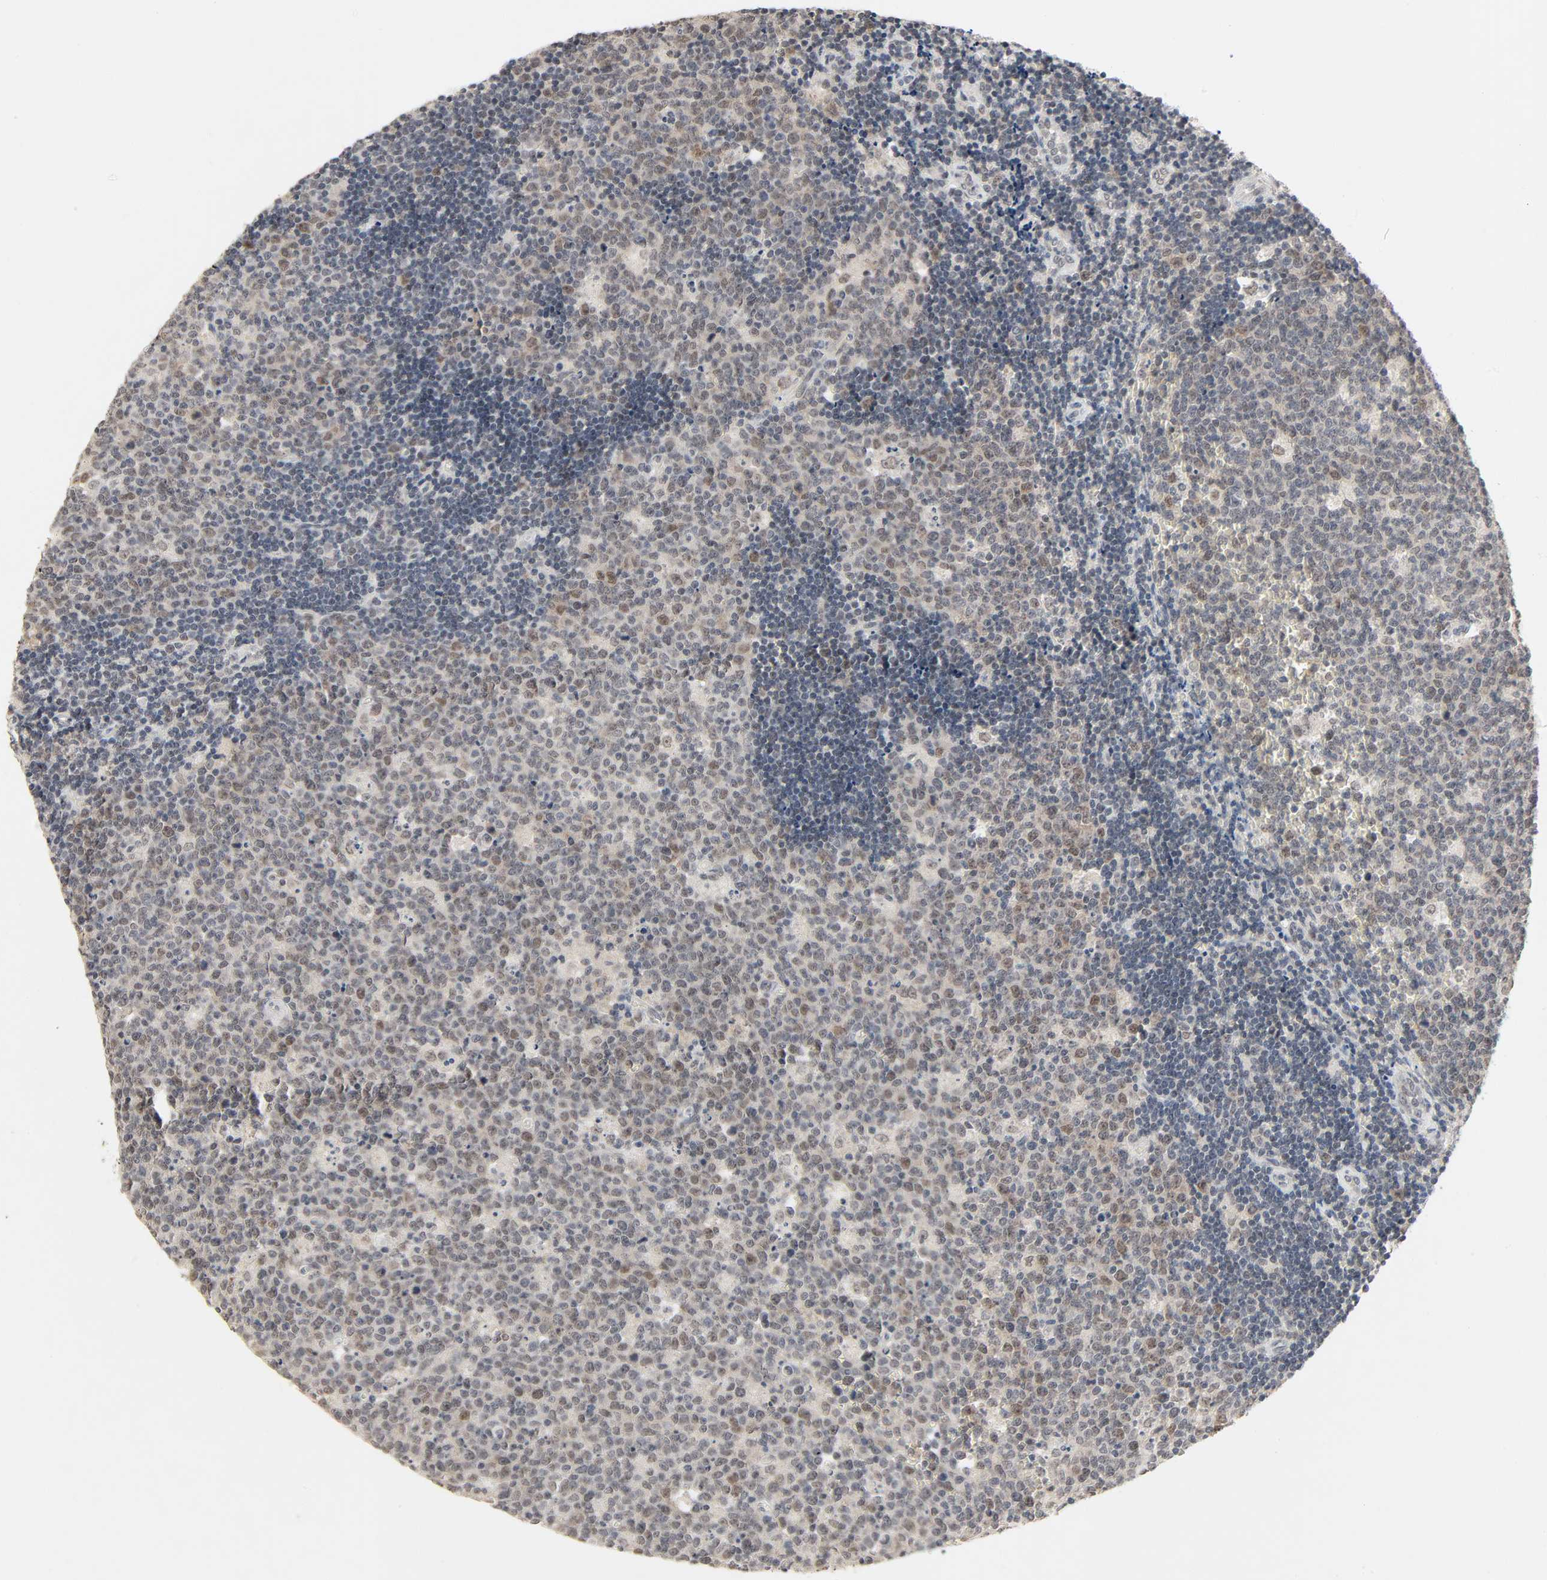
{"staining": {"intensity": "weak", "quantity": "<25%", "location": "cytoplasmic/membranous"}, "tissue": "lymph node", "cell_type": "Germinal center cells", "image_type": "normal", "snomed": [{"axis": "morphology", "description": "Normal tissue, NOS"}, {"axis": "topography", "description": "Lymph node"}, {"axis": "topography", "description": "Salivary gland"}], "caption": "This image is of unremarkable lymph node stained with IHC to label a protein in brown with the nuclei are counter-stained blue. There is no expression in germinal center cells. (DAB (3,3'-diaminobenzidine) IHC visualized using brightfield microscopy, high magnification).", "gene": "MAPKAPK5", "patient": {"sex": "male", "age": 8}}